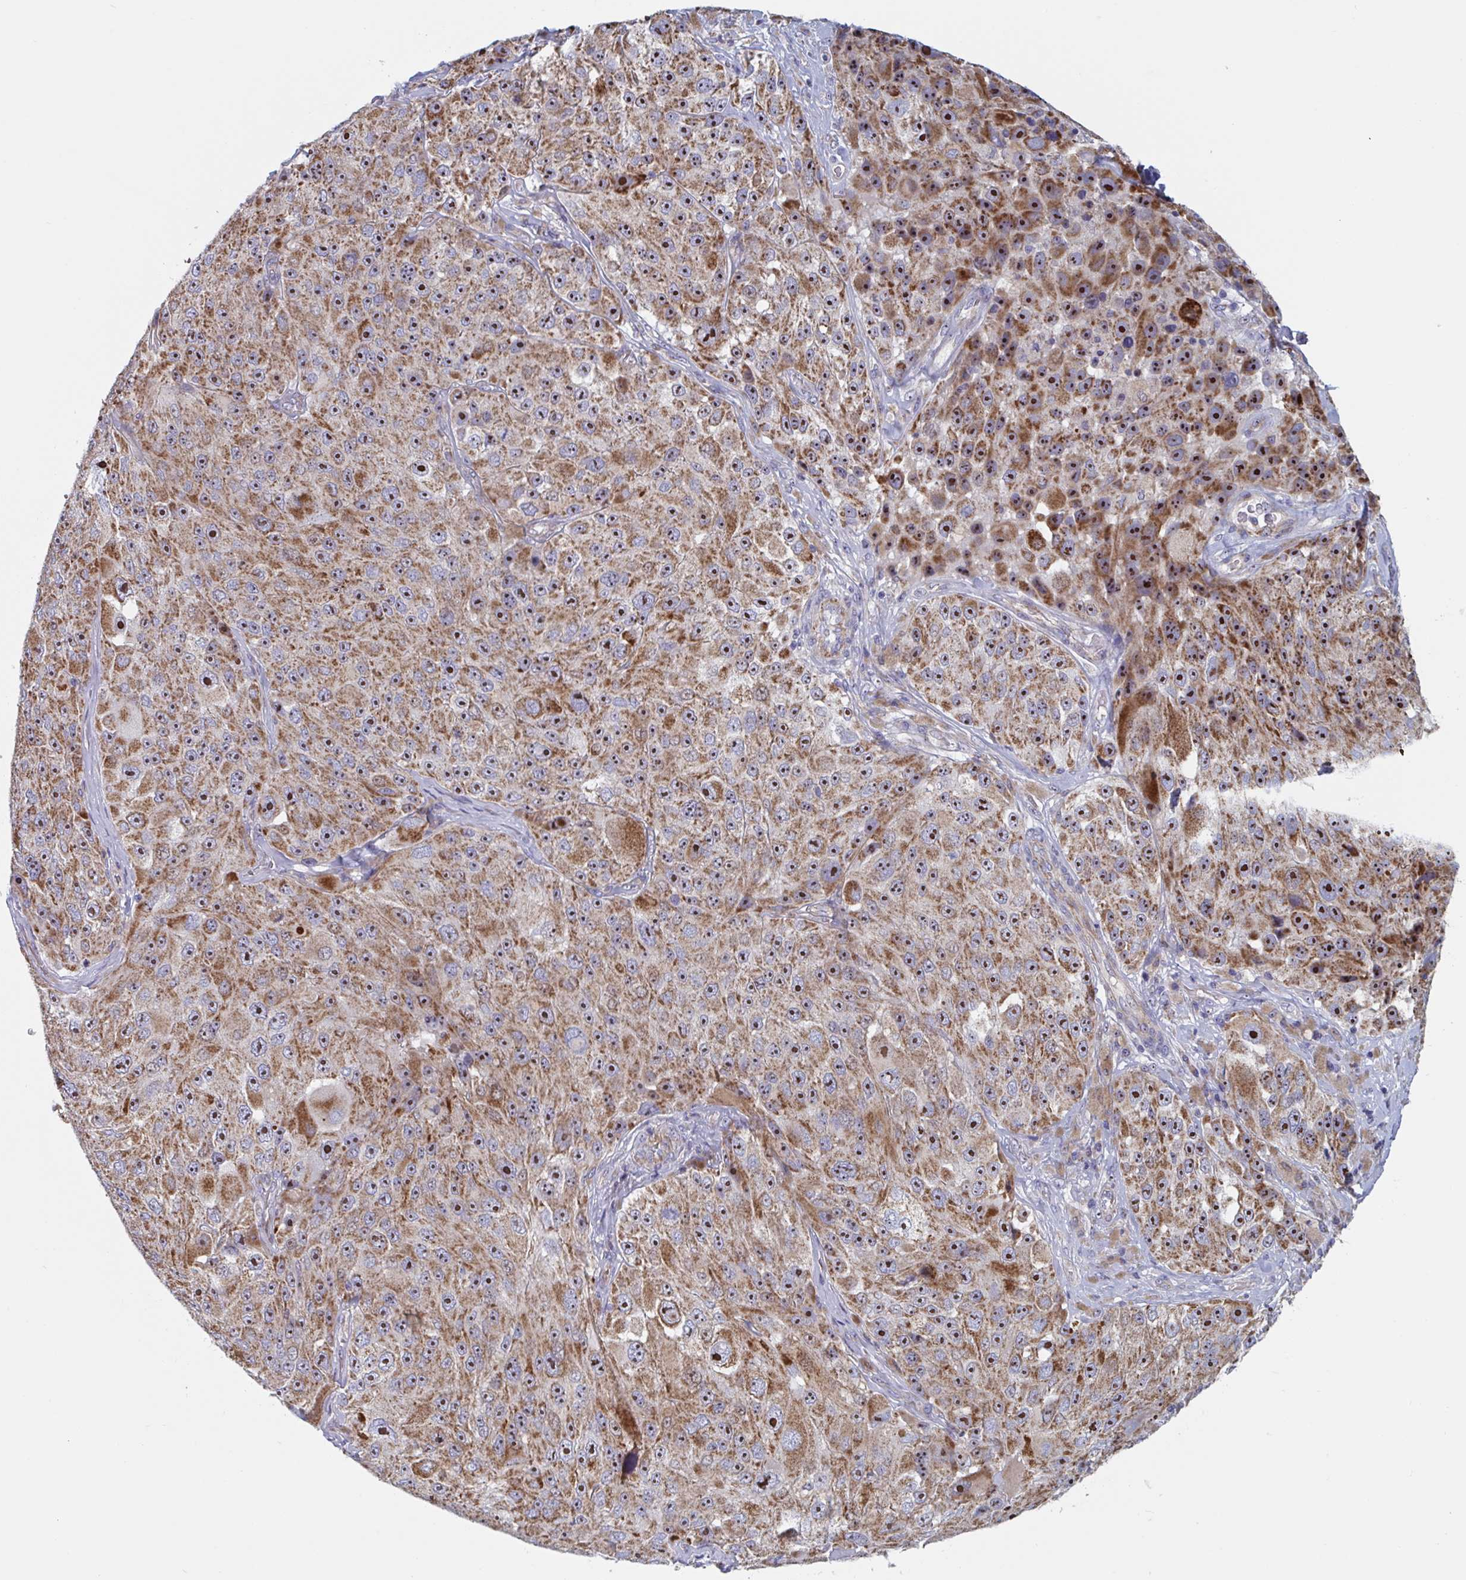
{"staining": {"intensity": "strong", "quantity": ">75%", "location": "cytoplasmic/membranous,nuclear"}, "tissue": "melanoma", "cell_type": "Tumor cells", "image_type": "cancer", "snomed": [{"axis": "morphology", "description": "Malignant melanoma, Metastatic site"}, {"axis": "topography", "description": "Lymph node"}], "caption": "A photomicrograph of human malignant melanoma (metastatic site) stained for a protein exhibits strong cytoplasmic/membranous and nuclear brown staining in tumor cells.", "gene": "MRPL53", "patient": {"sex": "male", "age": 62}}